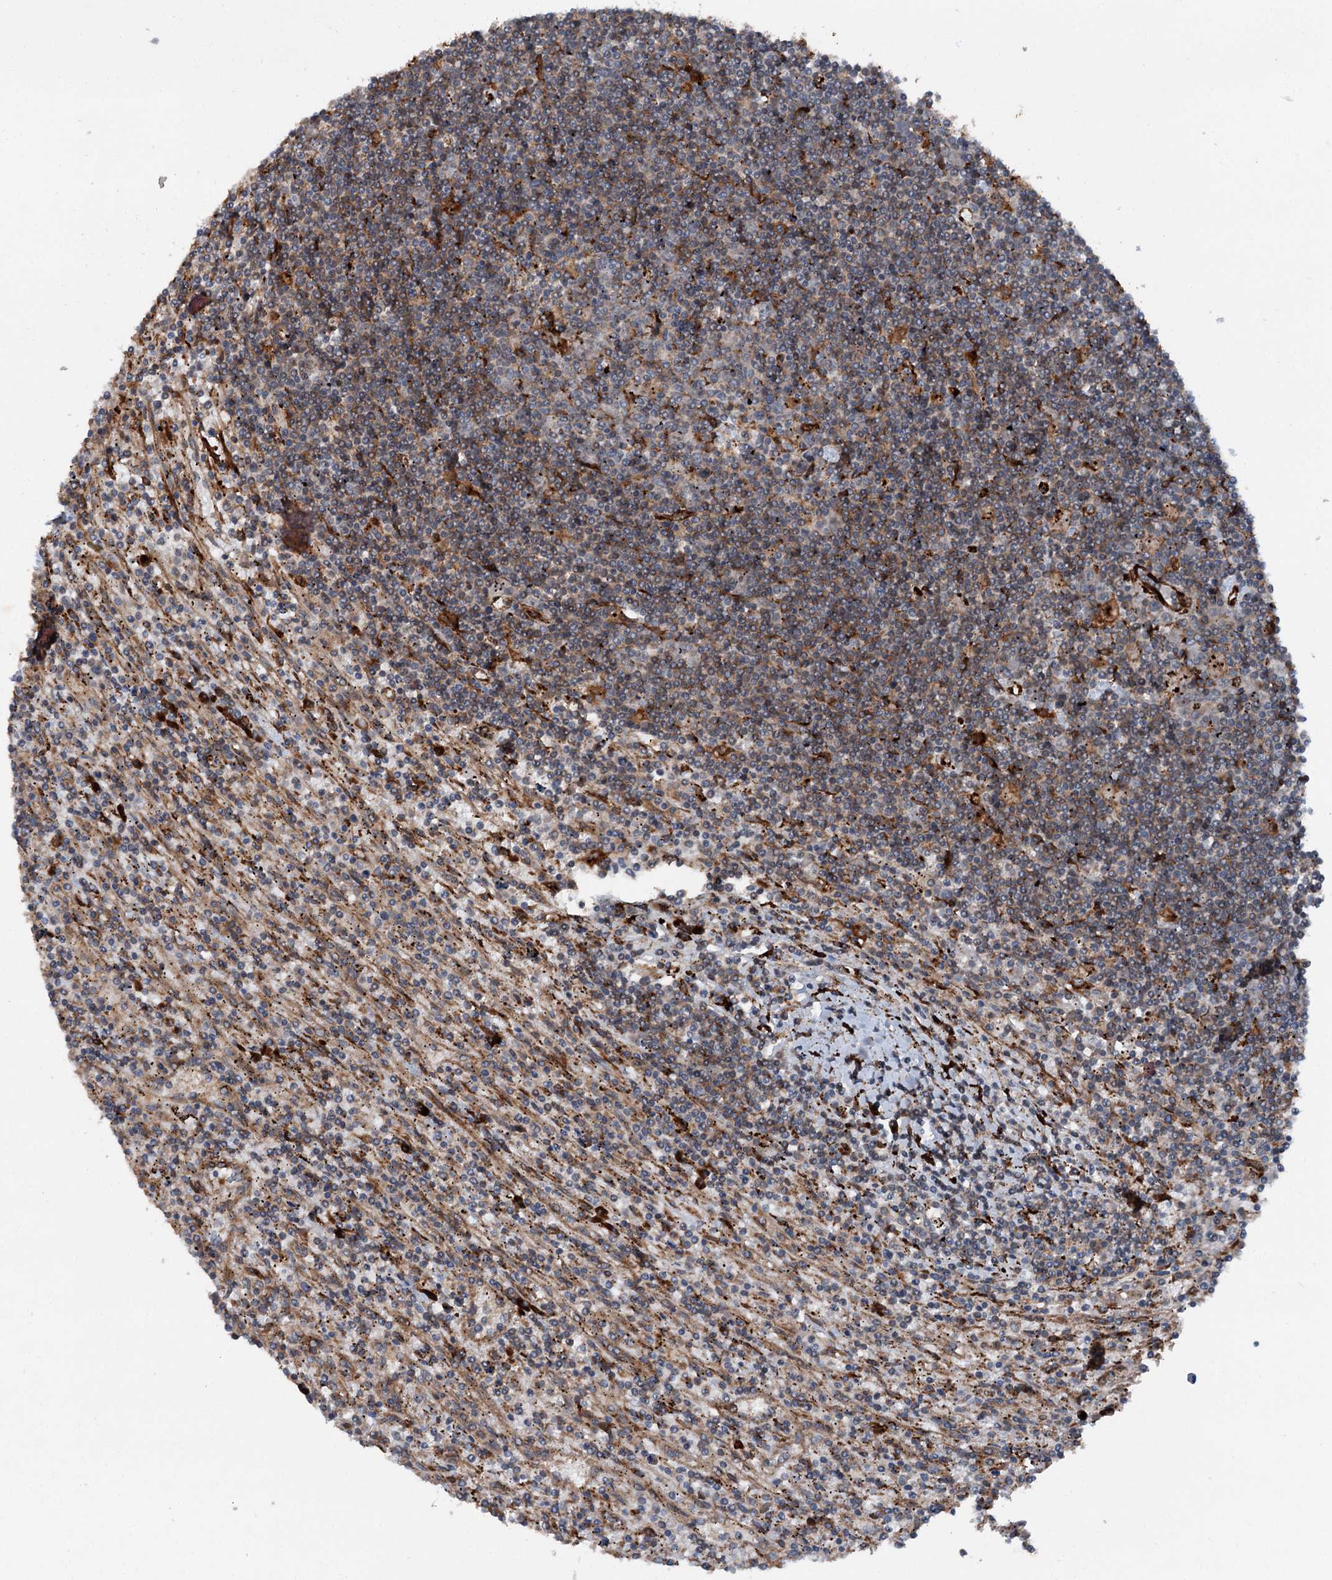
{"staining": {"intensity": "moderate", "quantity": "<25%", "location": "cytoplasmic/membranous"}, "tissue": "lymphoma", "cell_type": "Tumor cells", "image_type": "cancer", "snomed": [{"axis": "morphology", "description": "Malignant lymphoma, non-Hodgkin's type, Low grade"}, {"axis": "topography", "description": "Spleen"}], "caption": "Protein expression analysis of lymphoma shows moderate cytoplasmic/membranous positivity in about <25% of tumor cells. The protein of interest is stained brown, and the nuclei are stained in blue (DAB IHC with brightfield microscopy, high magnification).", "gene": "DDIAS", "patient": {"sex": "male", "age": 76}}